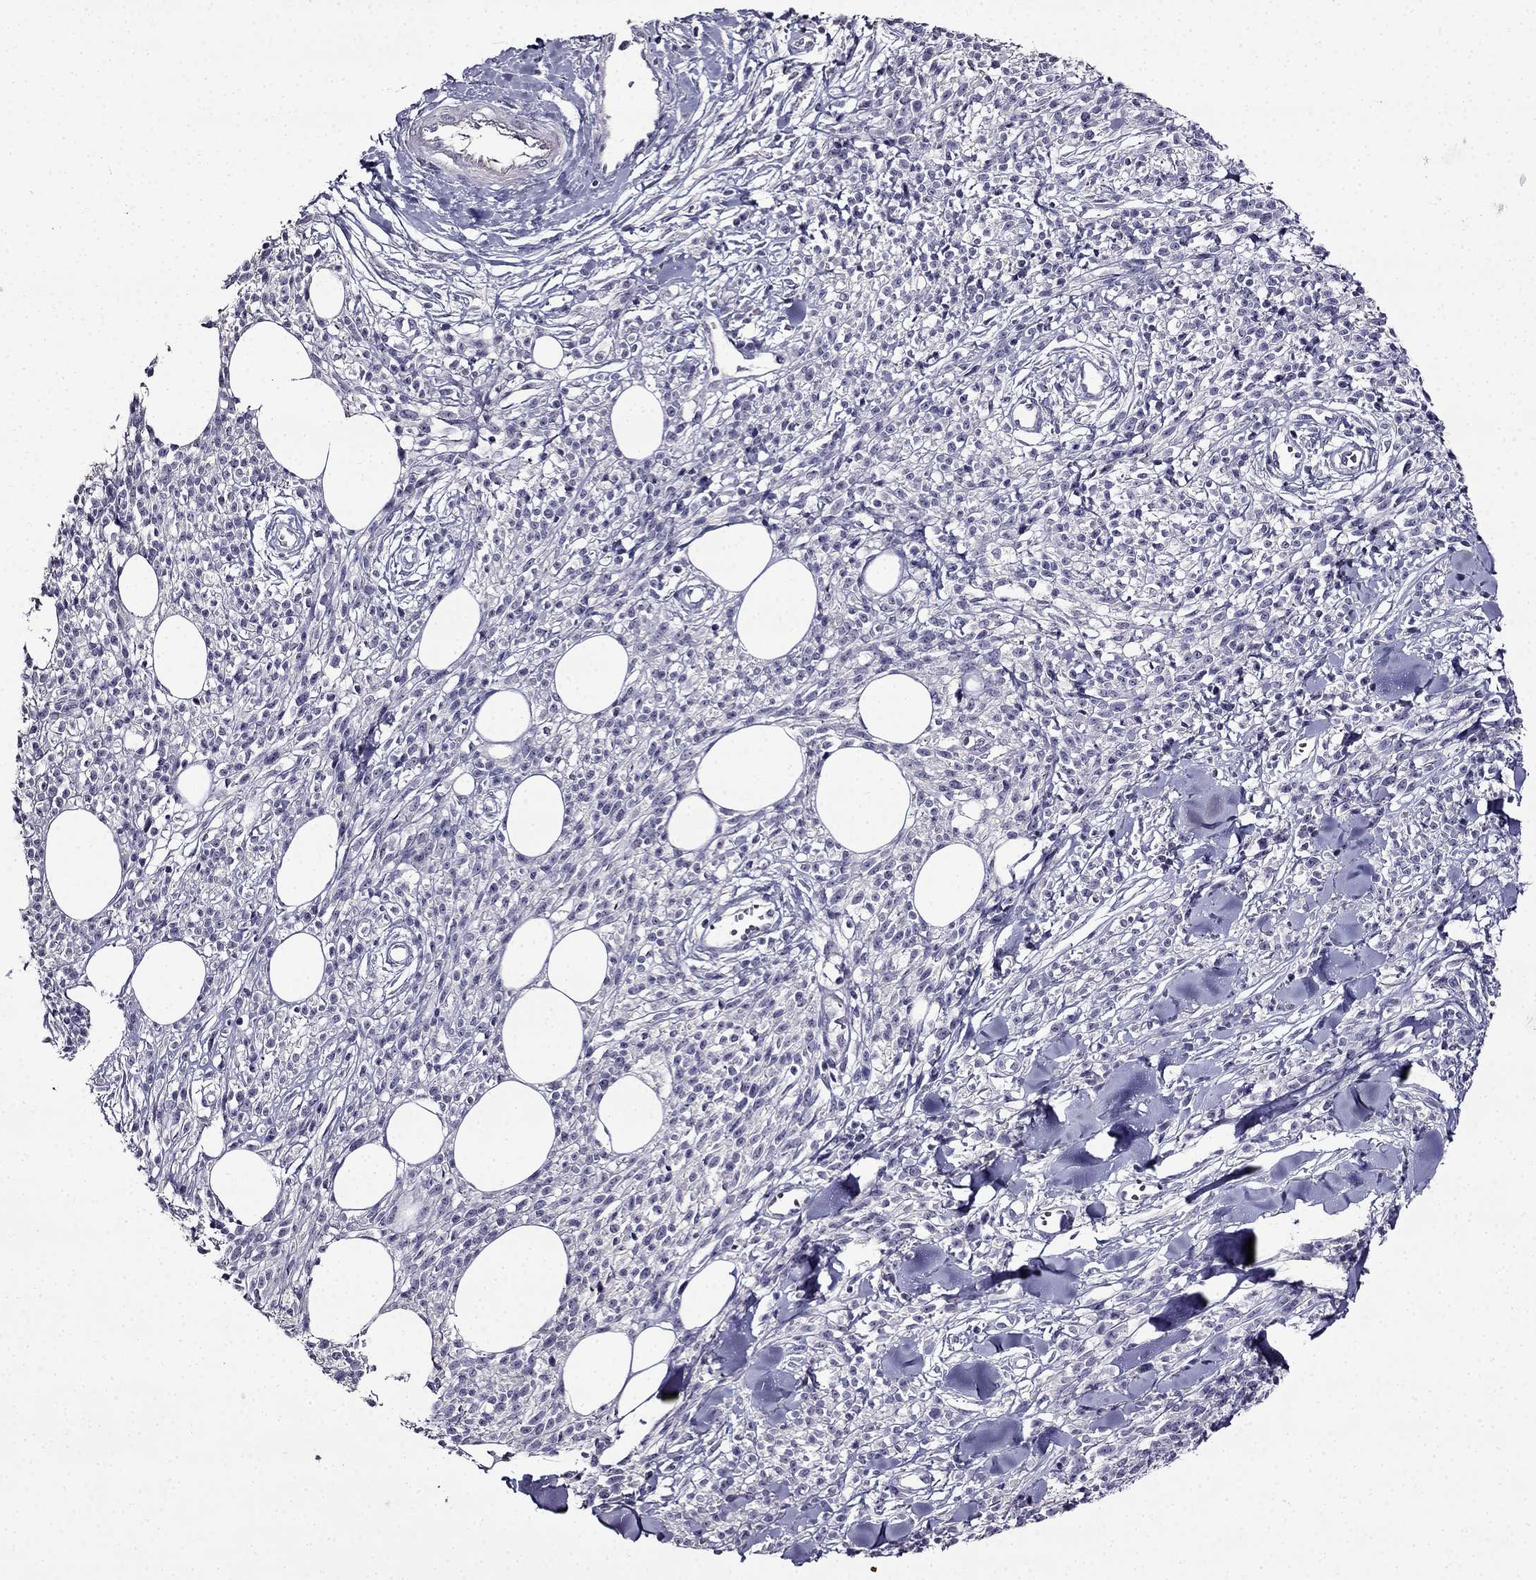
{"staining": {"intensity": "negative", "quantity": "none", "location": "none"}, "tissue": "melanoma", "cell_type": "Tumor cells", "image_type": "cancer", "snomed": [{"axis": "morphology", "description": "Malignant melanoma, NOS"}, {"axis": "topography", "description": "Skin"}, {"axis": "topography", "description": "Skin of trunk"}], "caption": "Immunohistochemistry (IHC) photomicrograph of neoplastic tissue: melanoma stained with DAB displays no significant protein positivity in tumor cells.", "gene": "TMEM266", "patient": {"sex": "male", "age": 74}}